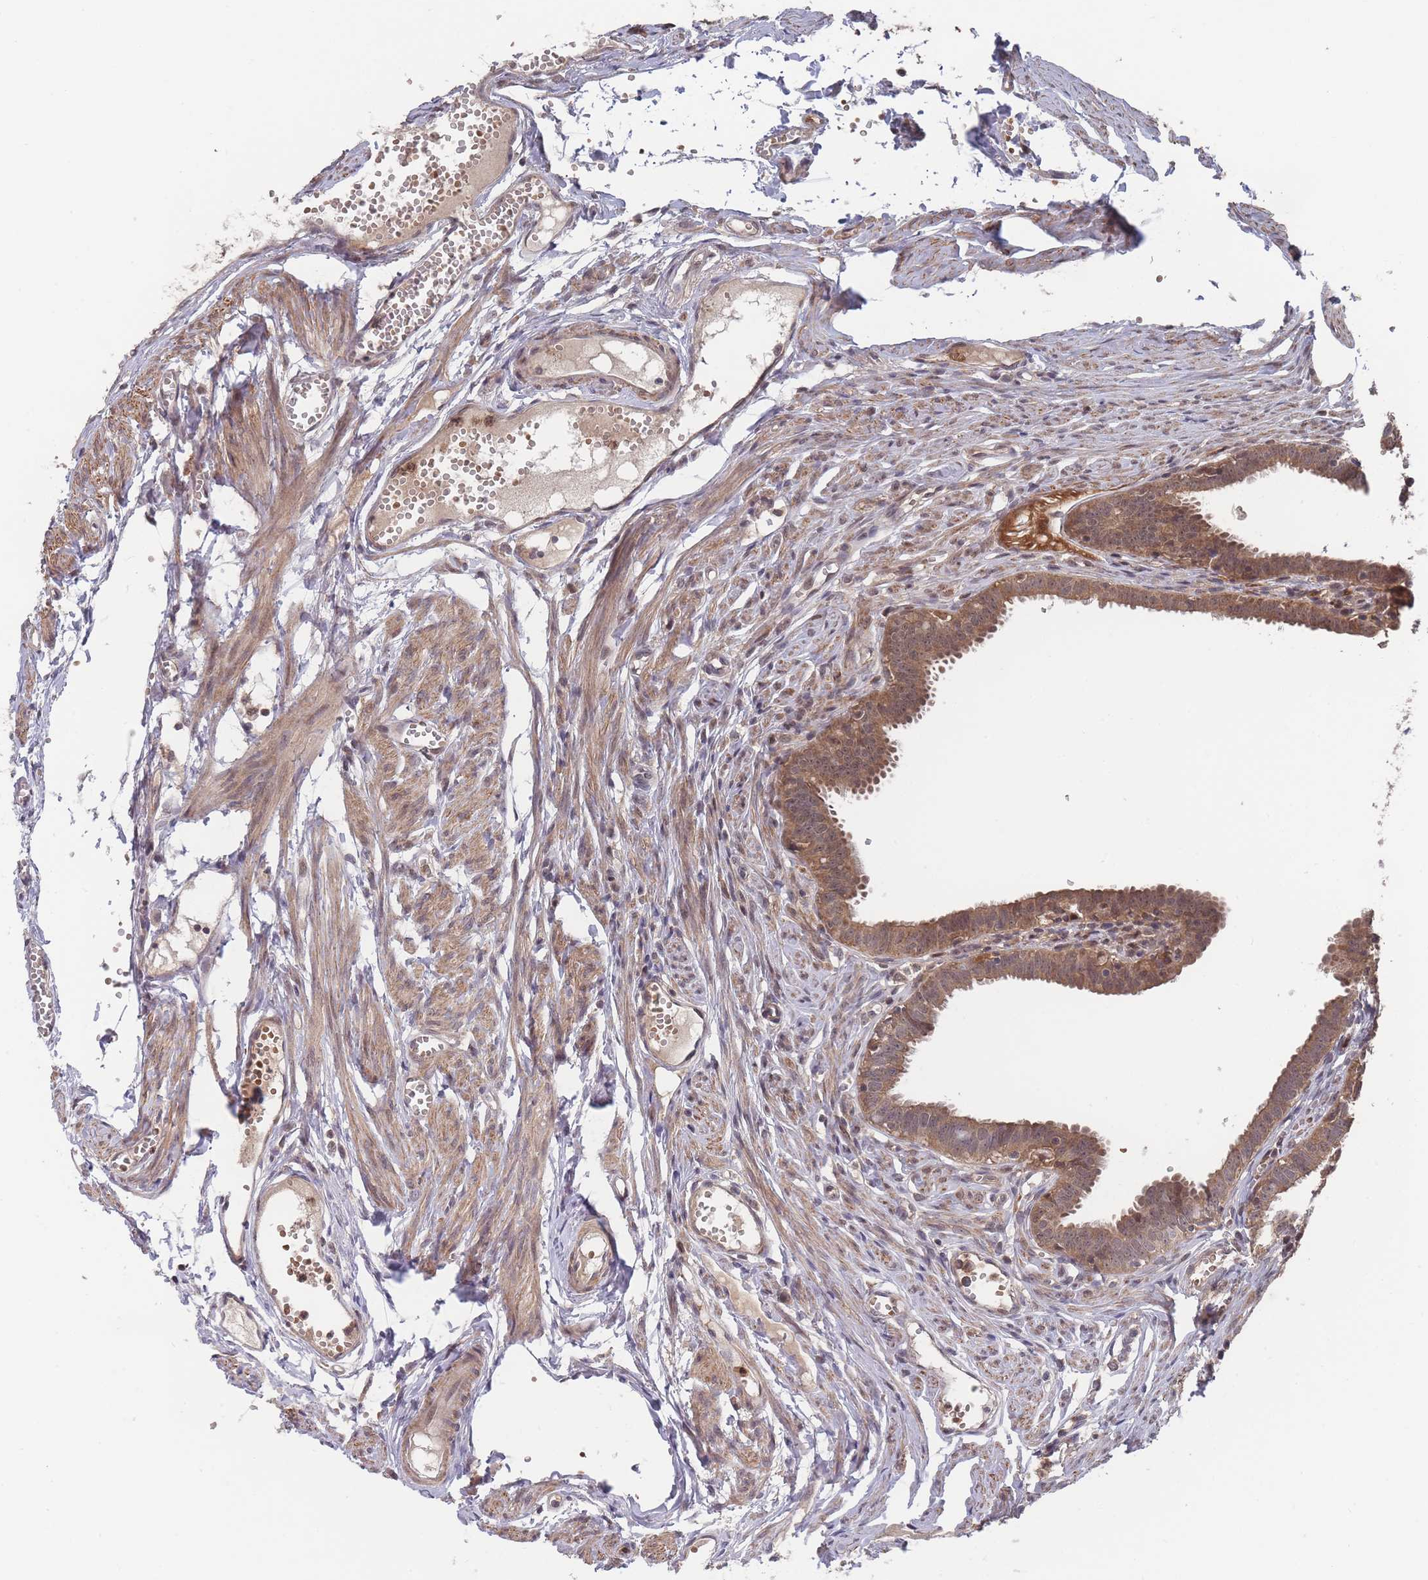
{"staining": {"intensity": "moderate", "quantity": ">75%", "location": "cytoplasmic/membranous,nuclear"}, "tissue": "fallopian tube", "cell_type": "Glandular cells", "image_type": "normal", "snomed": [{"axis": "morphology", "description": "Normal tissue, NOS"}, {"axis": "morphology", "description": "Carcinoma, NOS"}, {"axis": "topography", "description": "Fallopian tube"}, {"axis": "topography", "description": "Ovary"}], "caption": "Moderate cytoplasmic/membranous,nuclear protein staining is seen in approximately >75% of glandular cells in fallopian tube. Nuclei are stained in blue.", "gene": "SF3B1", "patient": {"sex": "female", "age": 59}}